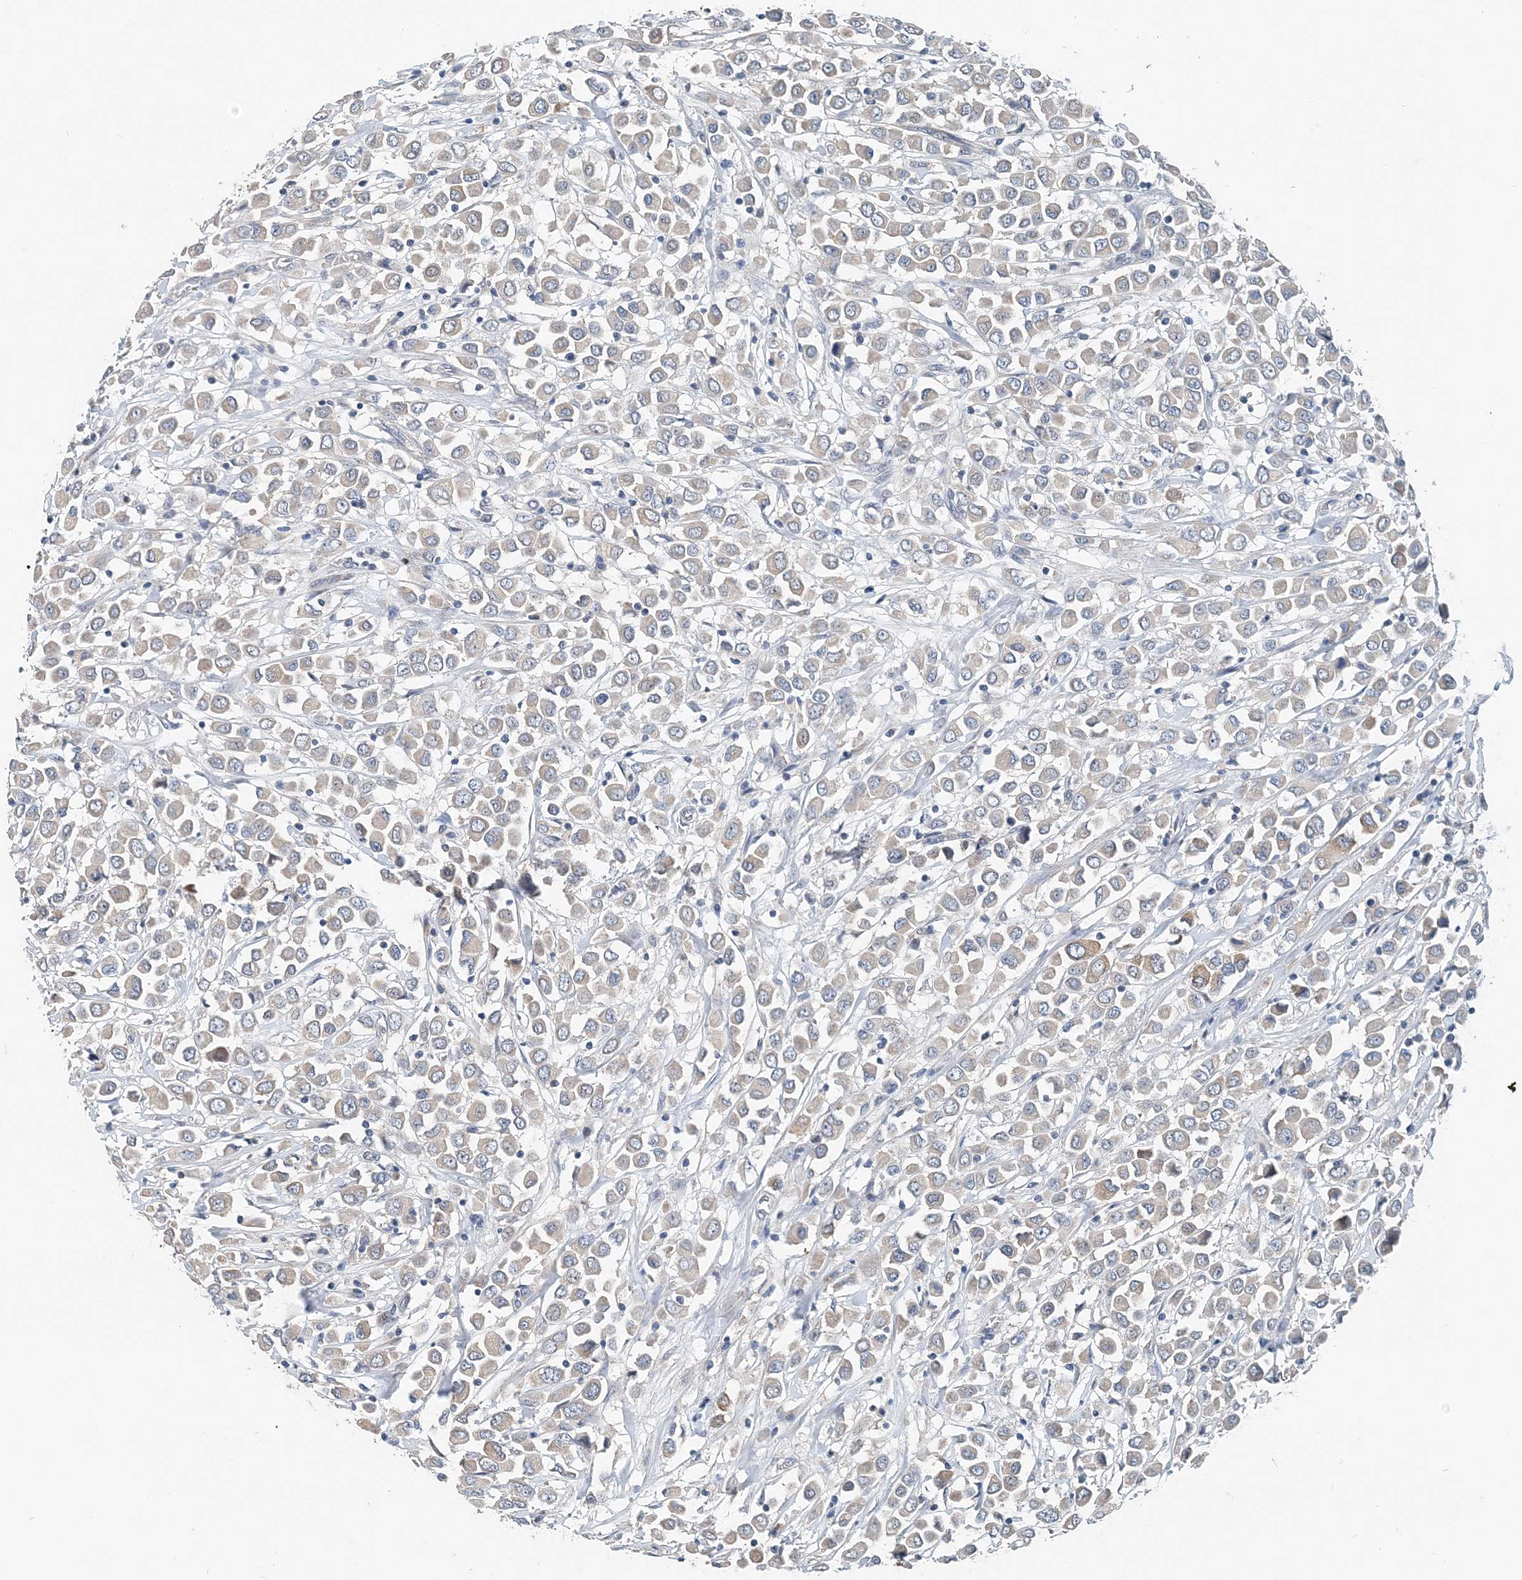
{"staining": {"intensity": "weak", "quantity": "<25%", "location": "cytoplasmic/membranous"}, "tissue": "breast cancer", "cell_type": "Tumor cells", "image_type": "cancer", "snomed": [{"axis": "morphology", "description": "Duct carcinoma"}, {"axis": "topography", "description": "Breast"}], "caption": "A high-resolution image shows immunohistochemistry staining of breast cancer (invasive ductal carcinoma), which shows no significant staining in tumor cells. Nuclei are stained in blue.", "gene": "EEF1A2", "patient": {"sex": "female", "age": 61}}